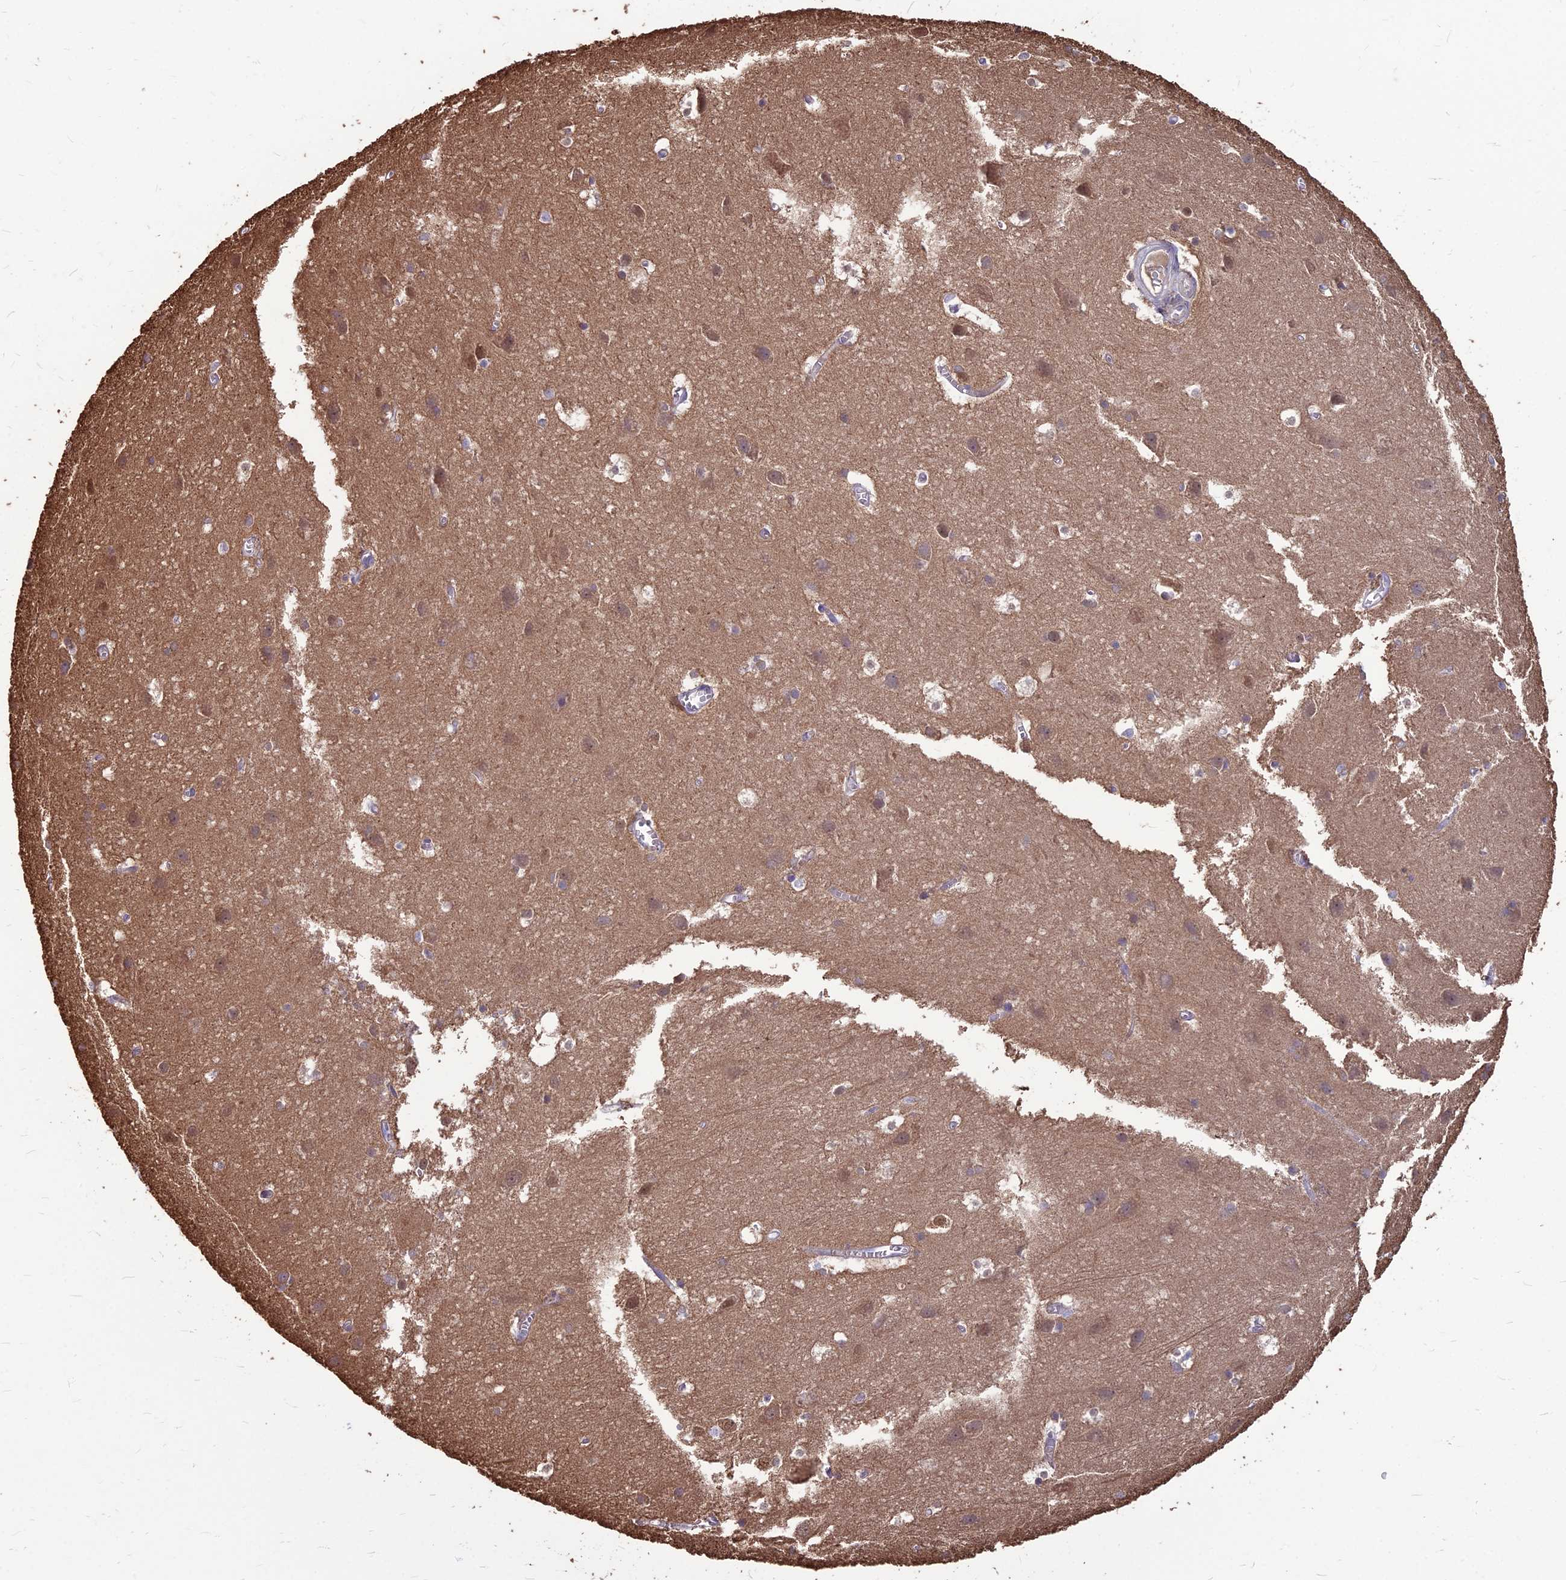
{"staining": {"intensity": "negative", "quantity": "none", "location": "none"}, "tissue": "cerebral cortex", "cell_type": "Endothelial cells", "image_type": "normal", "snomed": [{"axis": "morphology", "description": "Normal tissue, NOS"}, {"axis": "topography", "description": "Cerebral cortex"}], "caption": "A high-resolution image shows immunohistochemistry (IHC) staining of normal cerebral cortex, which reveals no significant positivity in endothelial cells.", "gene": "LSM6", "patient": {"sex": "male", "age": 54}}